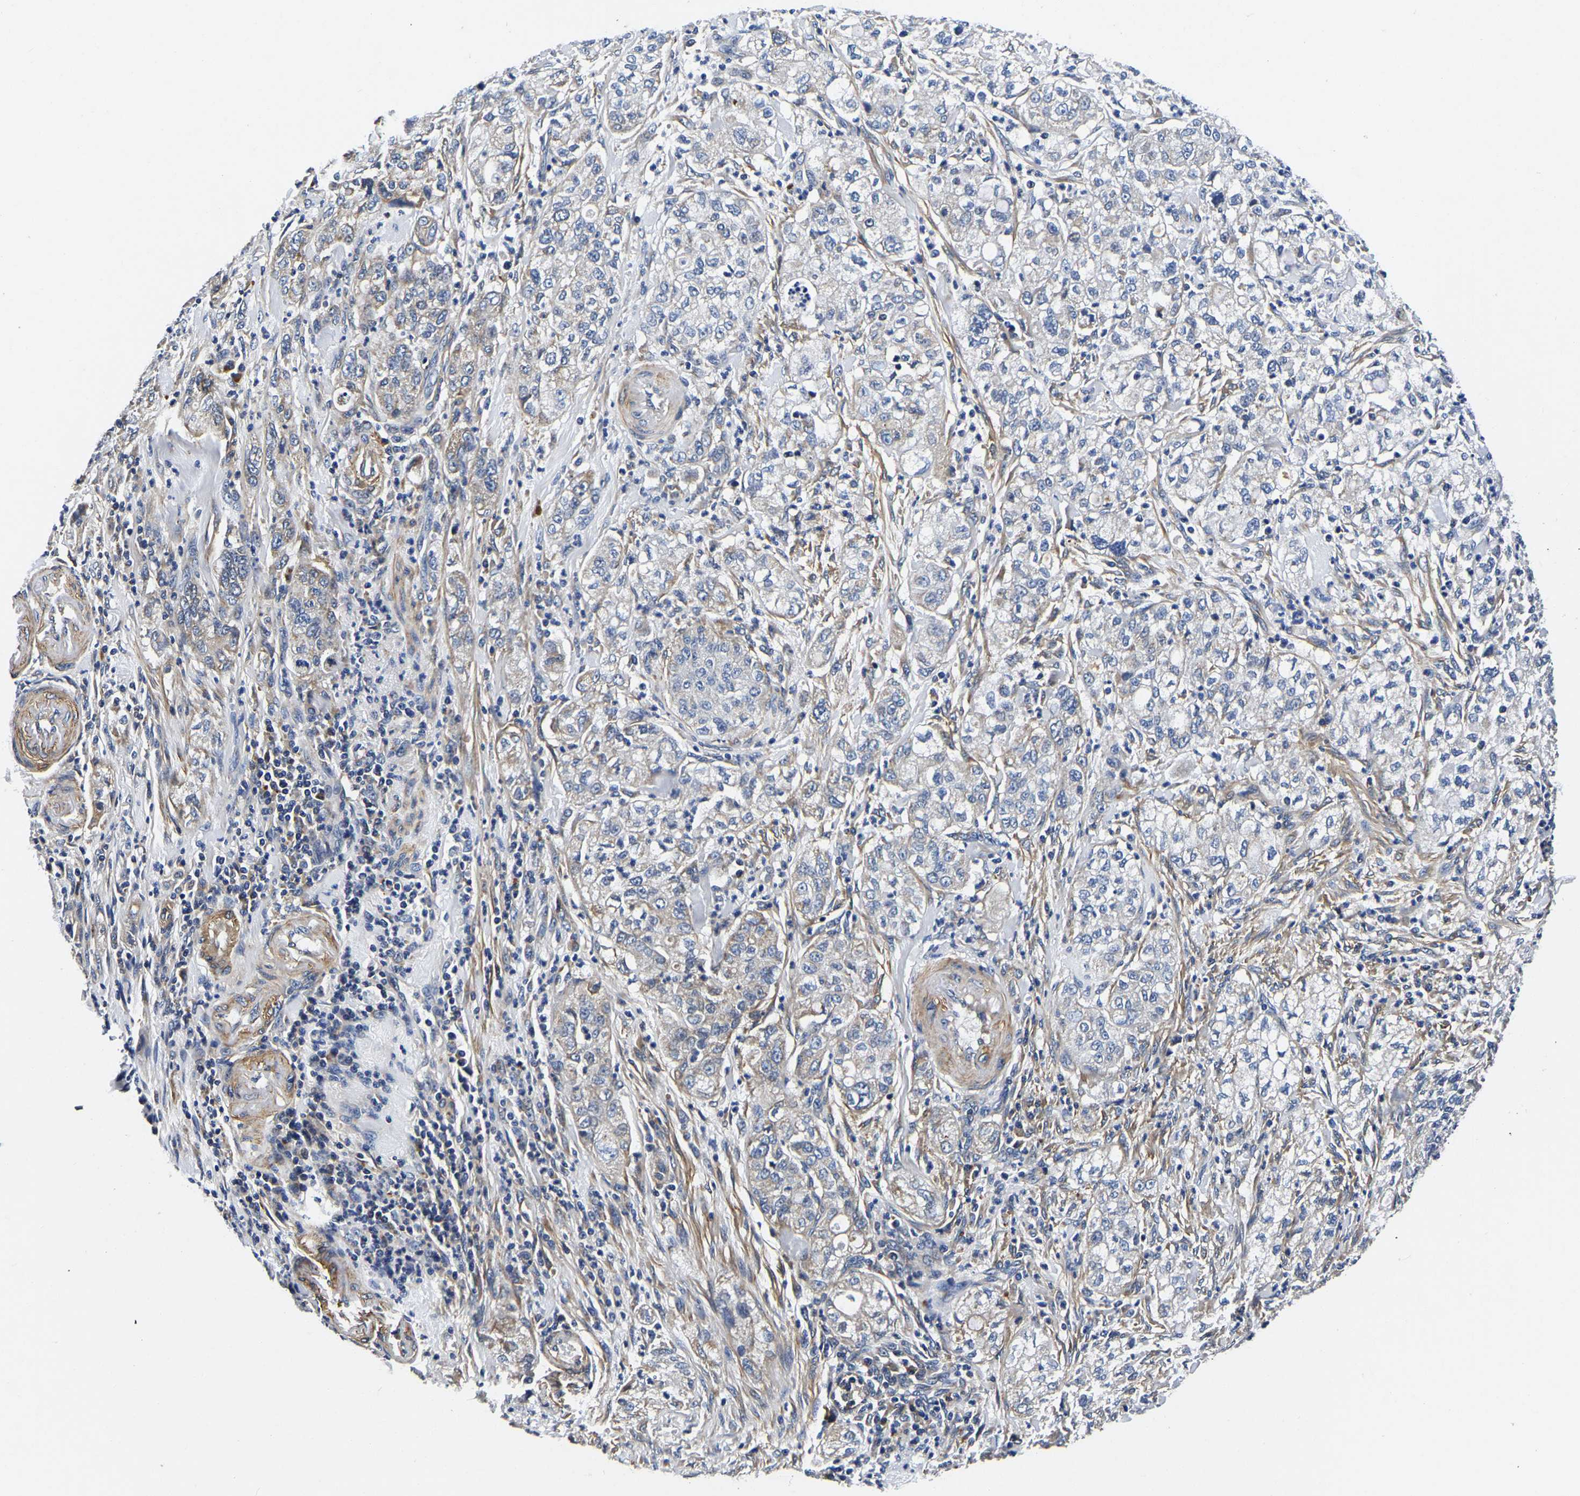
{"staining": {"intensity": "weak", "quantity": "<25%", "location": "cytoplasmic/membranous"}, "tissue": "pancreatic cancer", "cell_type": "Tumor cells", "image_type": "cancer", "snomed": [{"axis": "morphology", "description": "Adenocarcinoma, NOS"}, {"axis": "topography", "description": "Pancreas"}], "caption": "The immunohistochemistry photomicrograph has no significant staining in tumor cells of pancreatic adenocarcinoma tissue.", "gene": "KCTD17", "patient": {"sex": "female", "age": 78}}